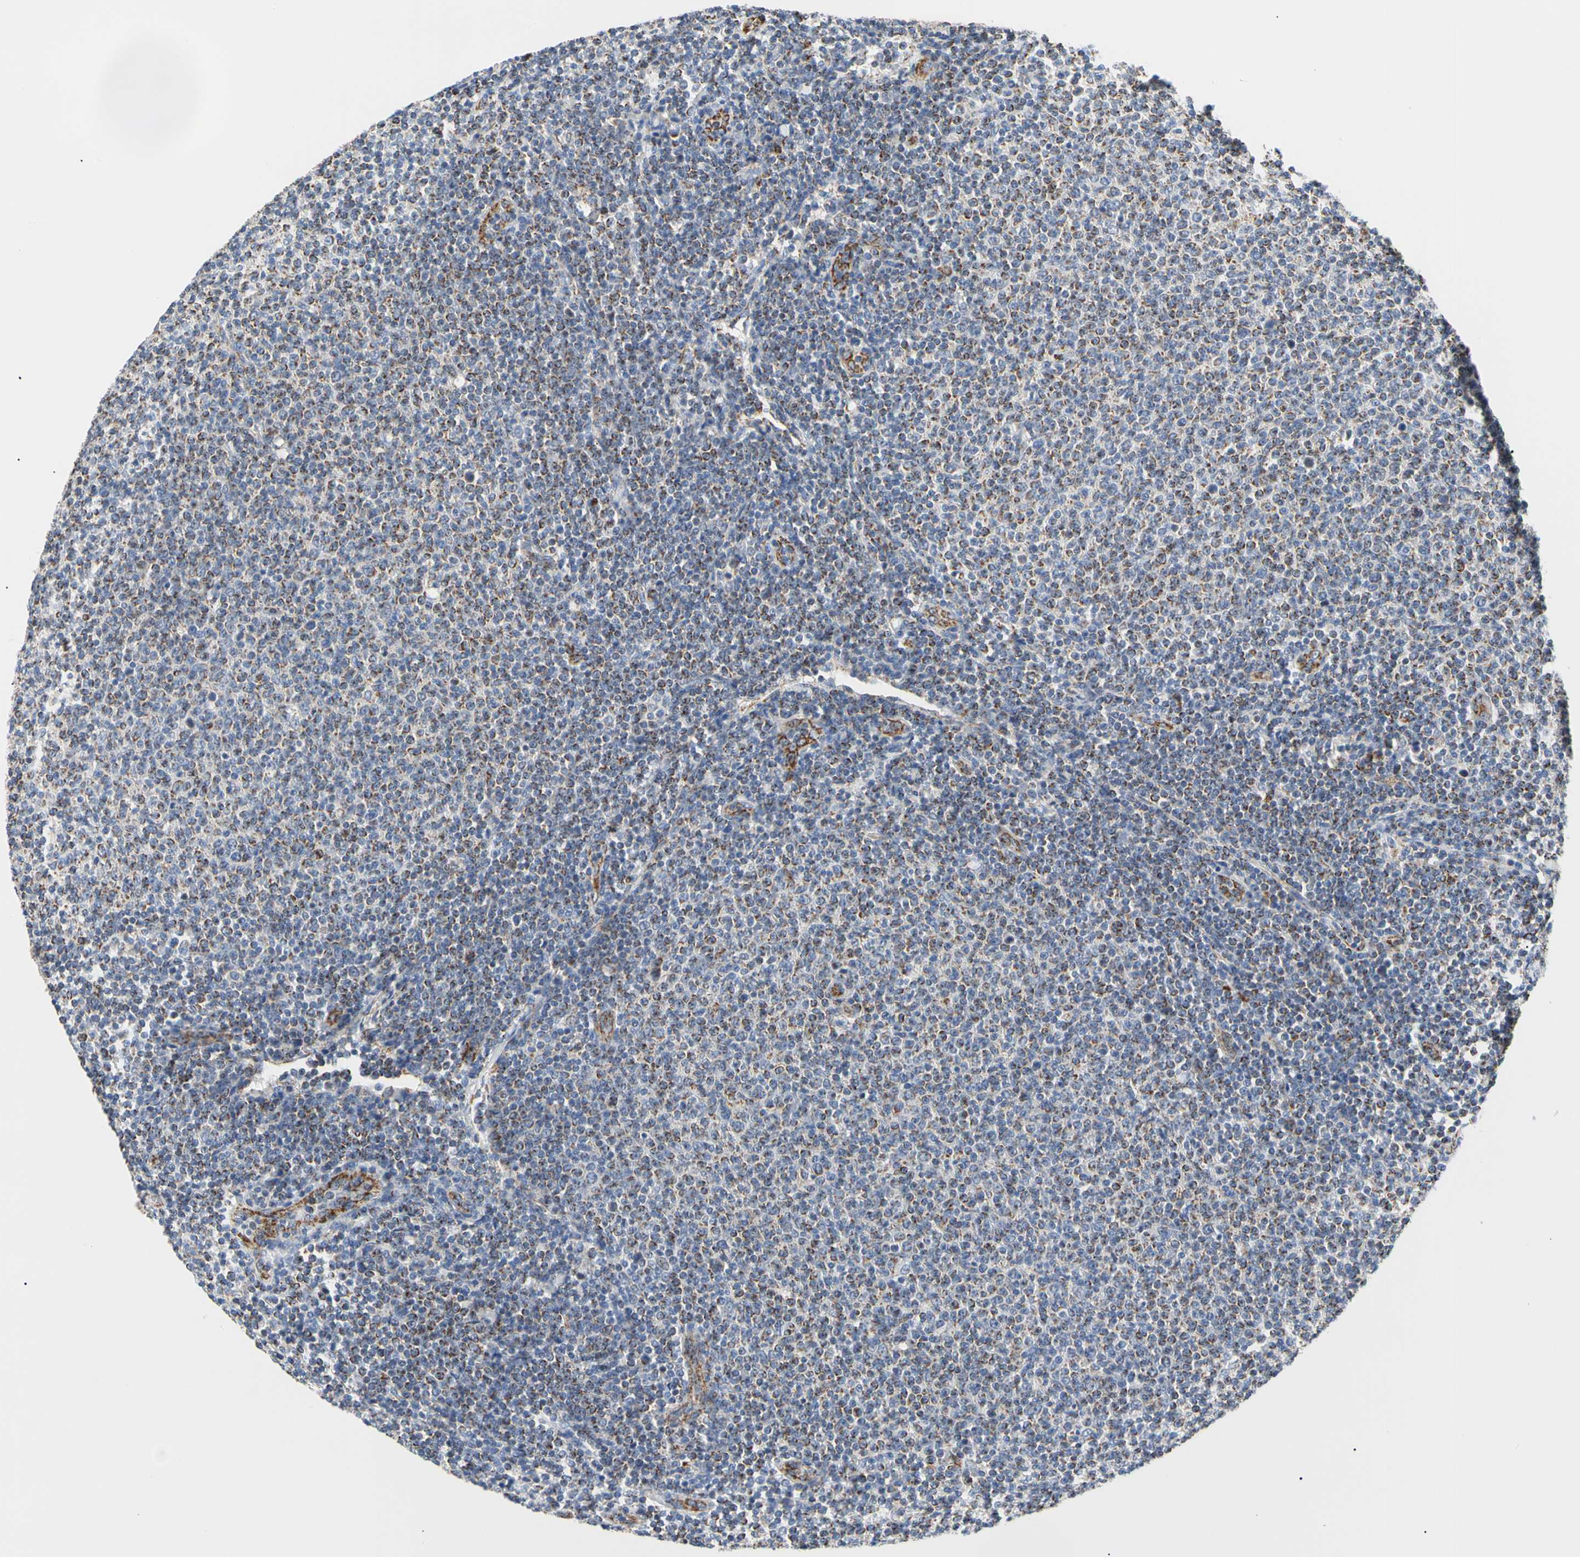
{"staining": {"intensity": "moderate", "quantity": "25%-75%", "location": "cytoplasmic/membranous"}, "tissue": "lymphoma", "cell_type": "Tumor cells", "image_type": "cancer", "snomed": [{"axis": "morphology", "description": "Malignant lymphoma, non-Hodgkin's type, Low grade"}, {"axis": "topography", "description": "Lymph node"}], "caption": "About 25%-75% of tumor cells in human lymphoma exhibit moderate cytoplasmic/membranous protein staining as visualized by brown immunohistochemical staining.", "gene": "ACAT1", "patient": {"sex": "male", "age": 66}}